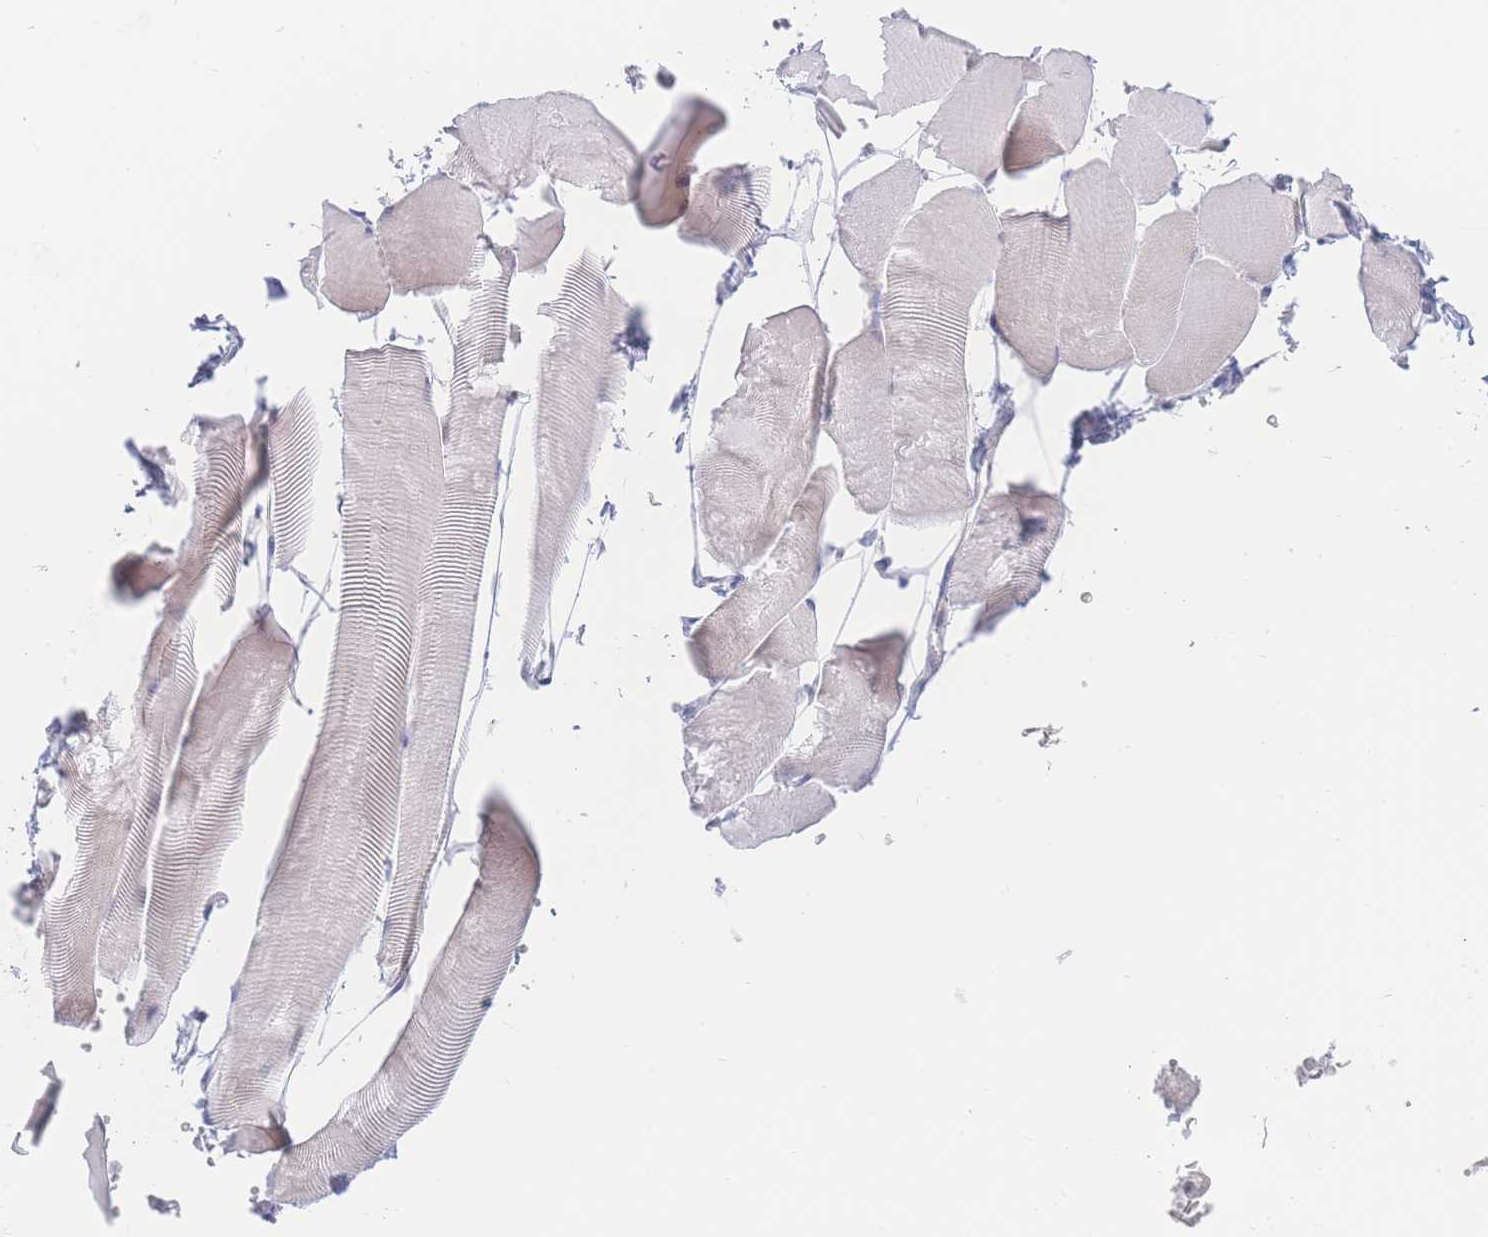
{"staining": {"intensity": "weak", "quantity": "25%-75%", "location": "cytoplasmic/membranous"}, "tissue": "skeletal muscle", "cell_type": "Myocytes", "image_type": "normal", "snomed": [{"axis": "morphology", "description": "Normal tissue, NOS"}, {"axis": "topography", "description": "Skeletal muscle"}], "caption": "Protein staining of normal skeletal muscle reveals weak cytoplasmic/membranous expression in approximately 25%-75% of myocytes.", "gene": "PRSS22", "patient": {"sex": "male", "age": 25}}